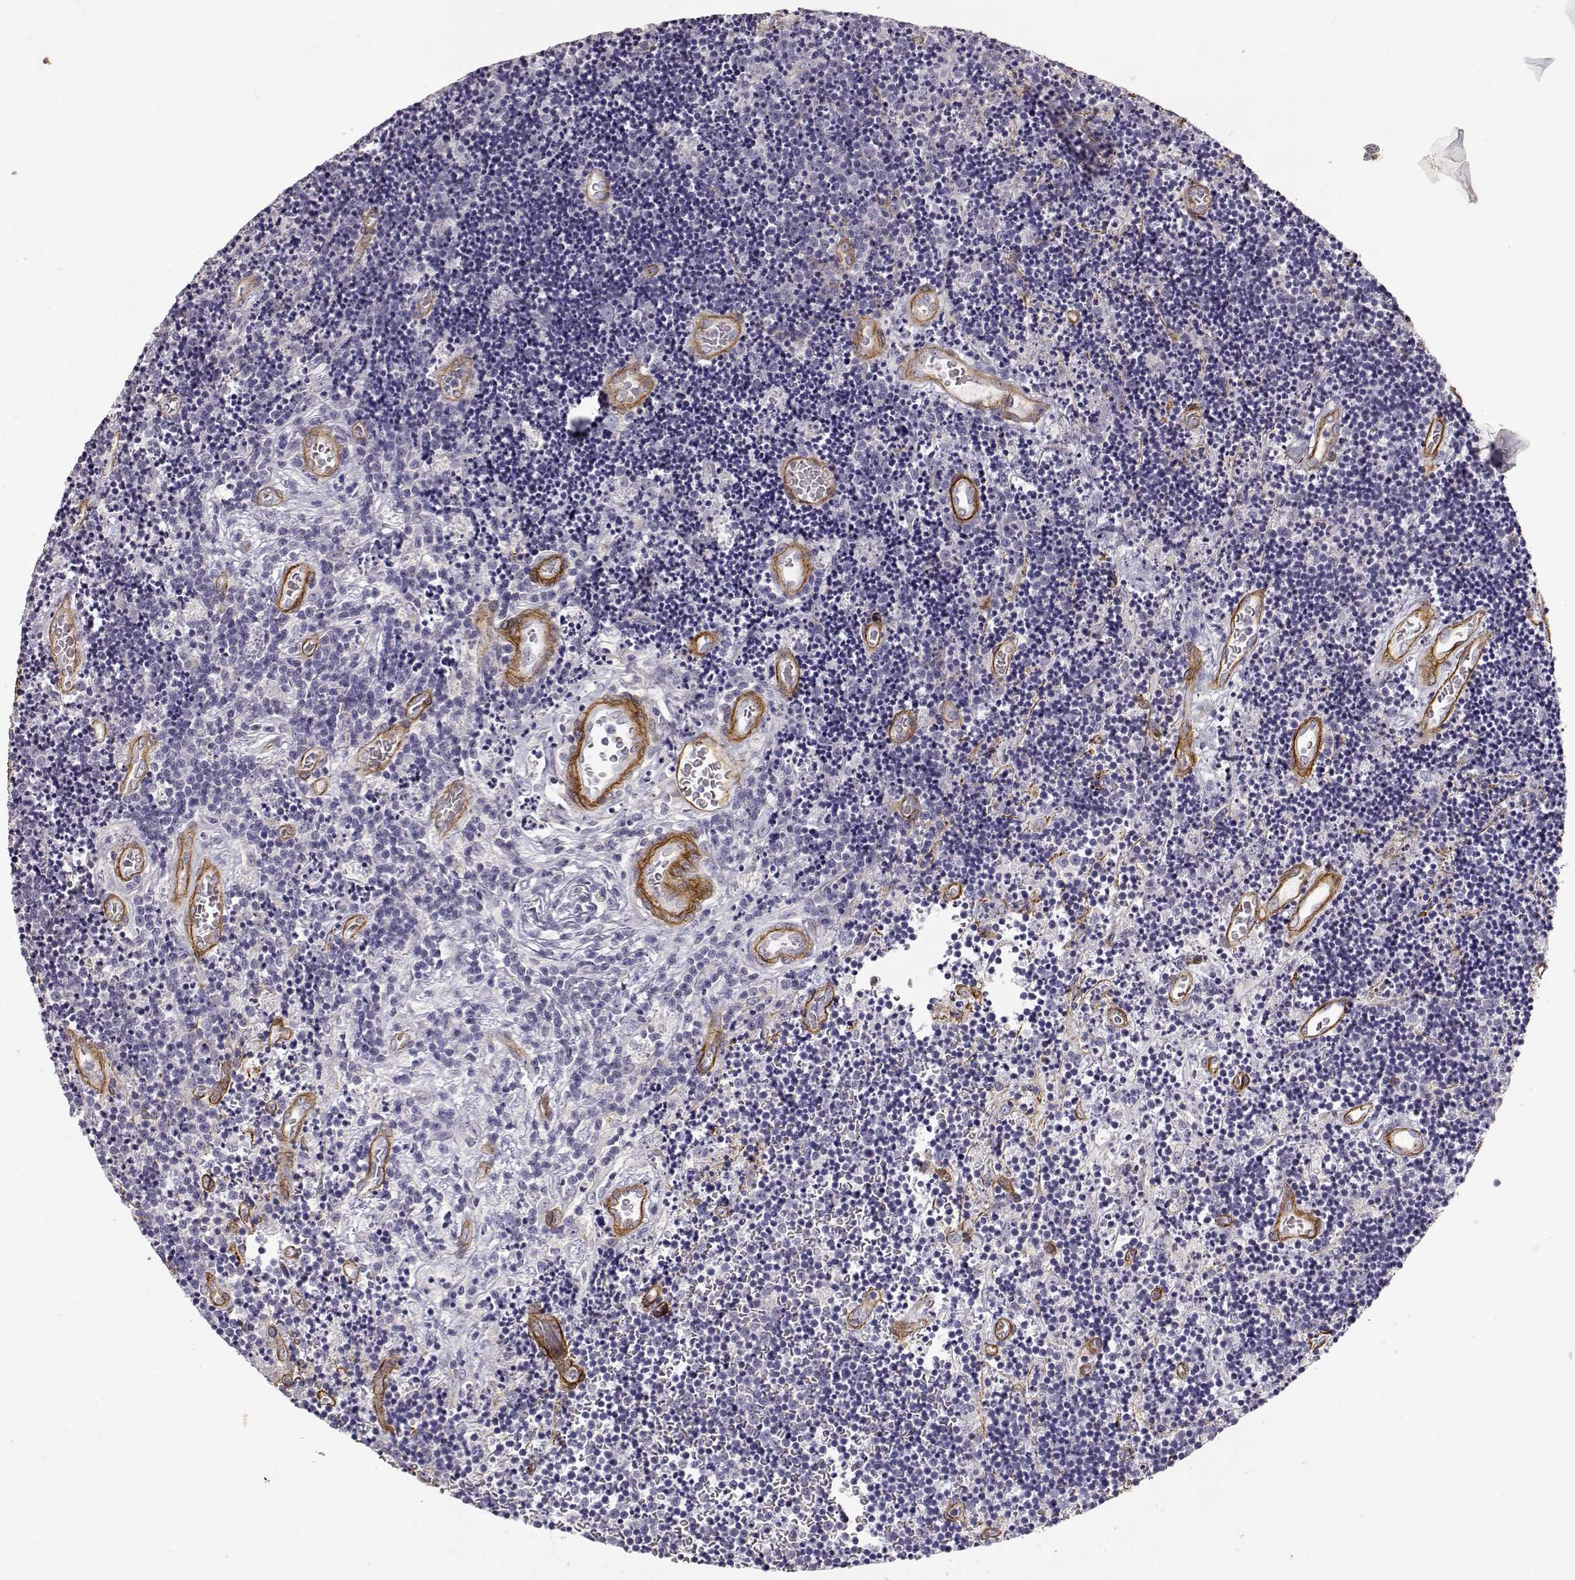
{"staining": {"intensity": "negative", "quantity": "none", "location": "none"}, "tissue": "lymphoma", "cell_type": "Tumor cells", "image_type": "cancer", "snomed": [{"axis": "morphology", "description": "Malignant lymphoma, non-Hodgkin's type, Low grade"}, {"axis": "topography", "description": "Brain"}], "caption": "This is an immunohistochemistry micrograph of human low-grade malignant lymphoma, non-Hodgkin's type. There is no expression in tumor cells.", "gene": "LAMC1", "patient": {"sex": "female", "age": 66}}